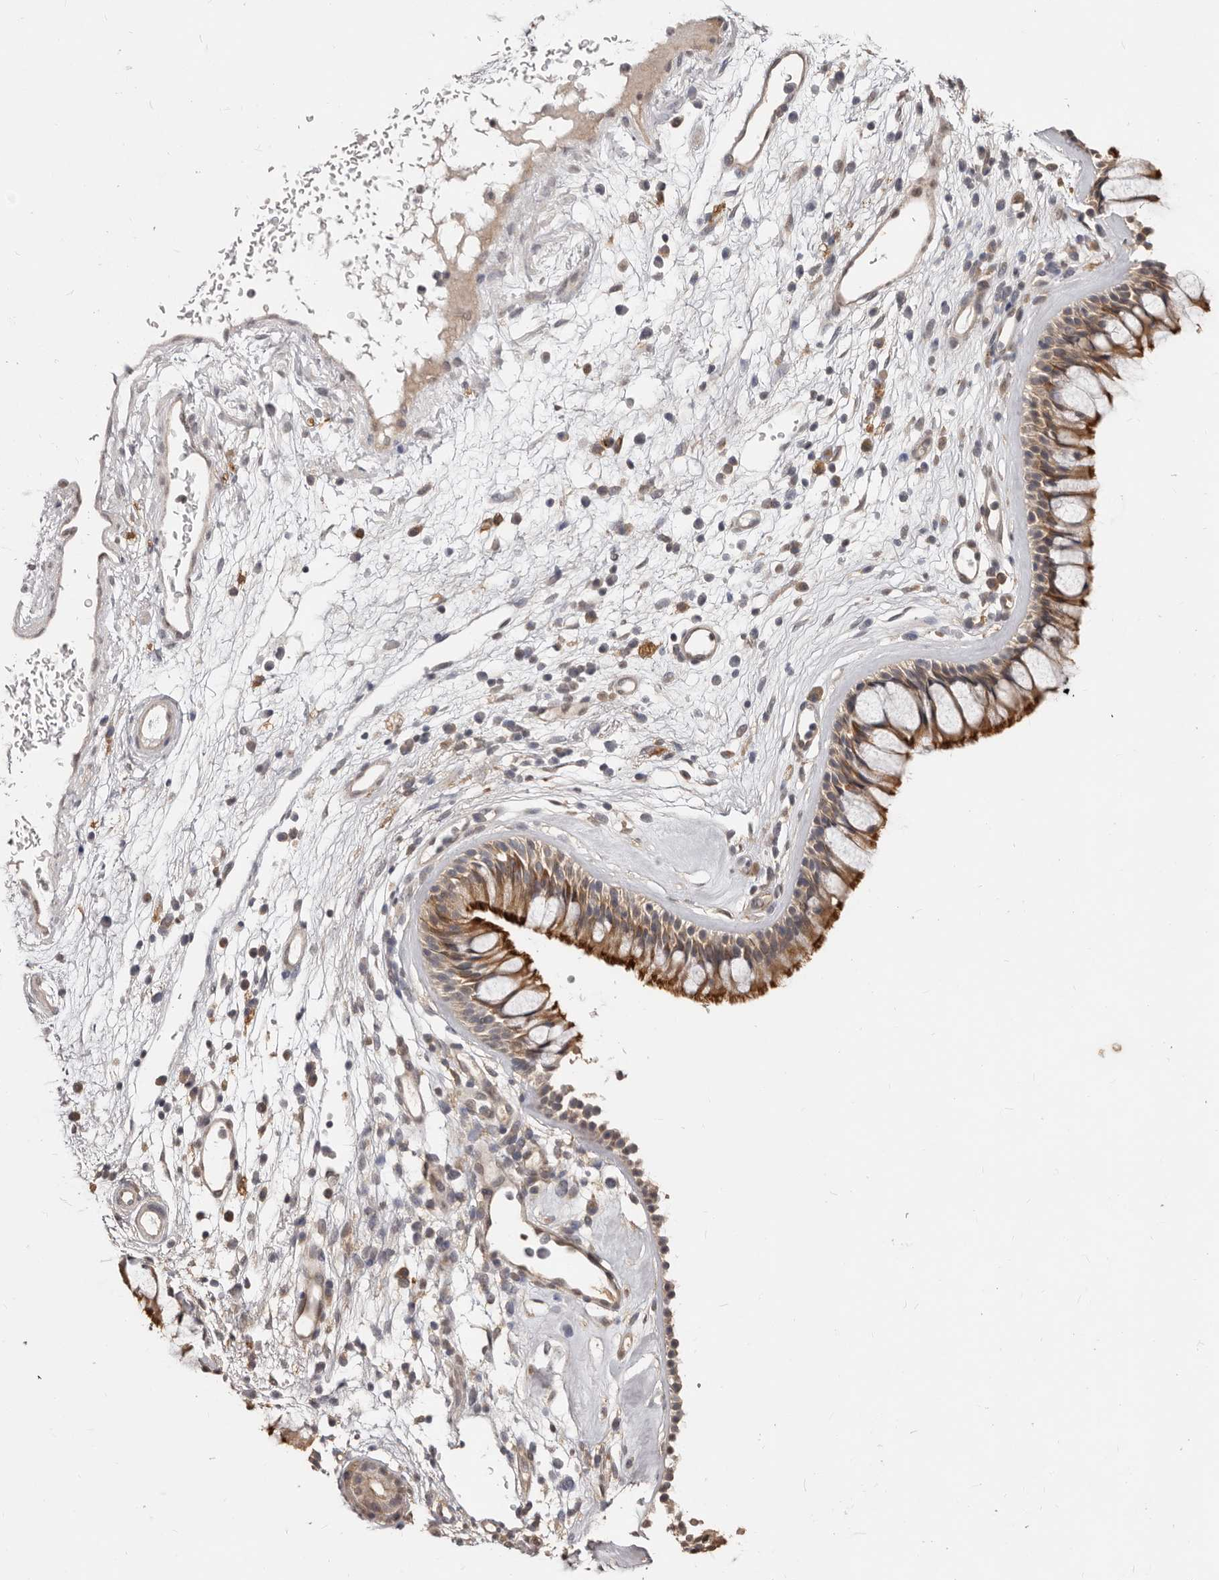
{"staining": {"intensity": "strong", "quantity": "25%-75%", "location": "cytoplasmic/membranous"}, "tissue": "nasopharynx", "cell_type": "Respiratory epithelial cells", "image_type": "normal", "snomed": [{"axis": "morphology", "description": "Normal tissue, NOS"}, {"axis": "morphology", "description": "Inflammation, NOS"}, {"axis": "morphology", "description": "Malignant melanoma, Metastatic site"}, {"axis": "topography", "description": "Nasopharynx"}], "caption": "A brown stain labels strong cytoplasmic/membranous positivity of a protein in respiratory epithelial cells of unremarkable nasopharynx. (IHC, brightfield microscopy, high magnification).", "gene": "MTO1", "patient": {"sex": "male", "age": 70}}